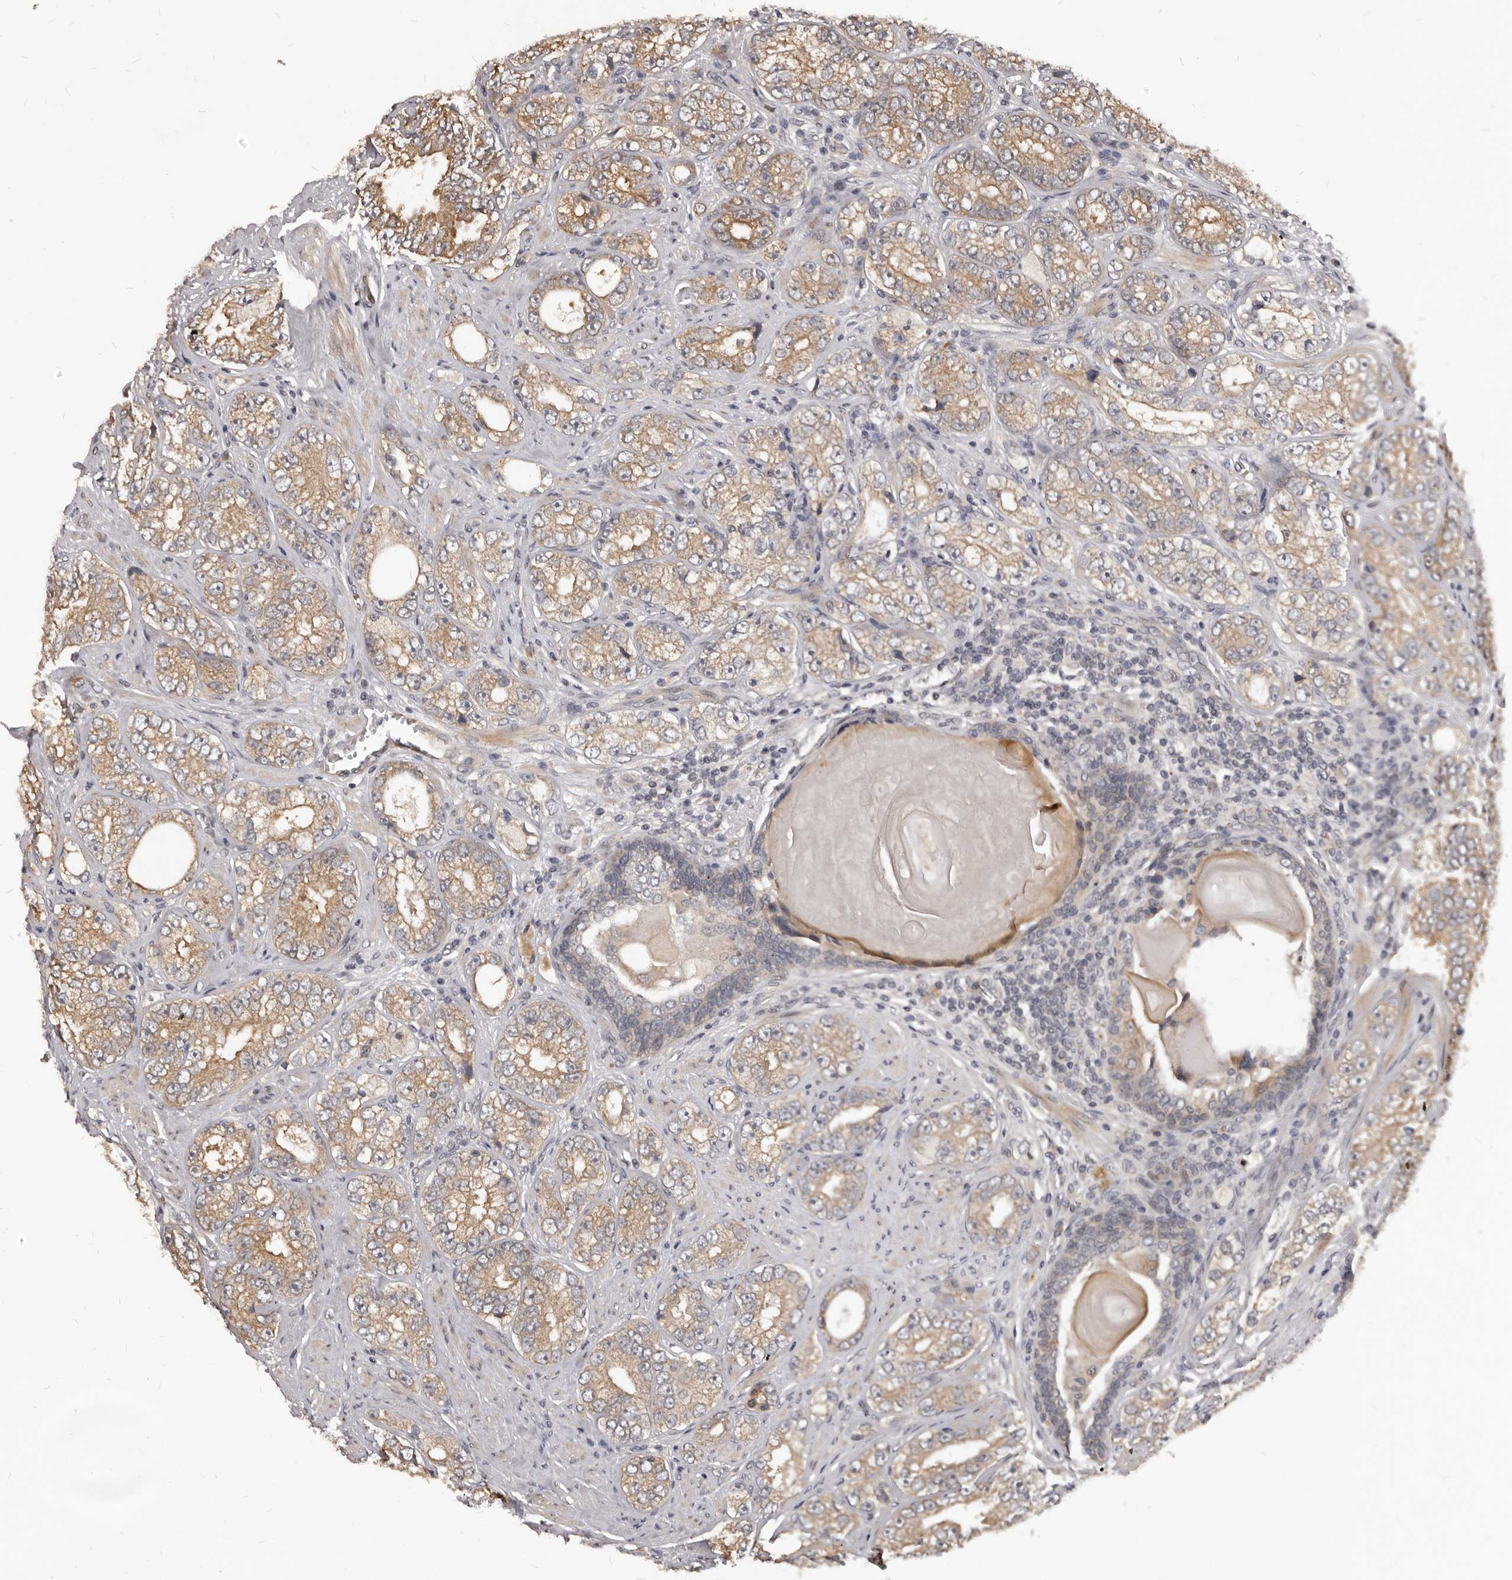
{"staining": {"intensity": "moderate", "quantity": "25%-75%", "location": "cytoplasmic/membranous"}, "tissue": "prostate cancer", "cell_type": "Tumor cells", "image_type": "cancer", "snomed": [{"axis": "morphology", "description": "Adenocarcinoma, High grade"}, {"axis": "topography", "description": "Prostate"}], "caption": "This histopathology image exhibits immunohistochemistry (IHC) staining of human prostate adenocarcinoma (high-grade), with medium moderate cytoplasmic/membranous expression in approximately 25%-75% of tumor cells.", "gene": "GABPB2", "patient": {"sex": "male", "age": 56}}